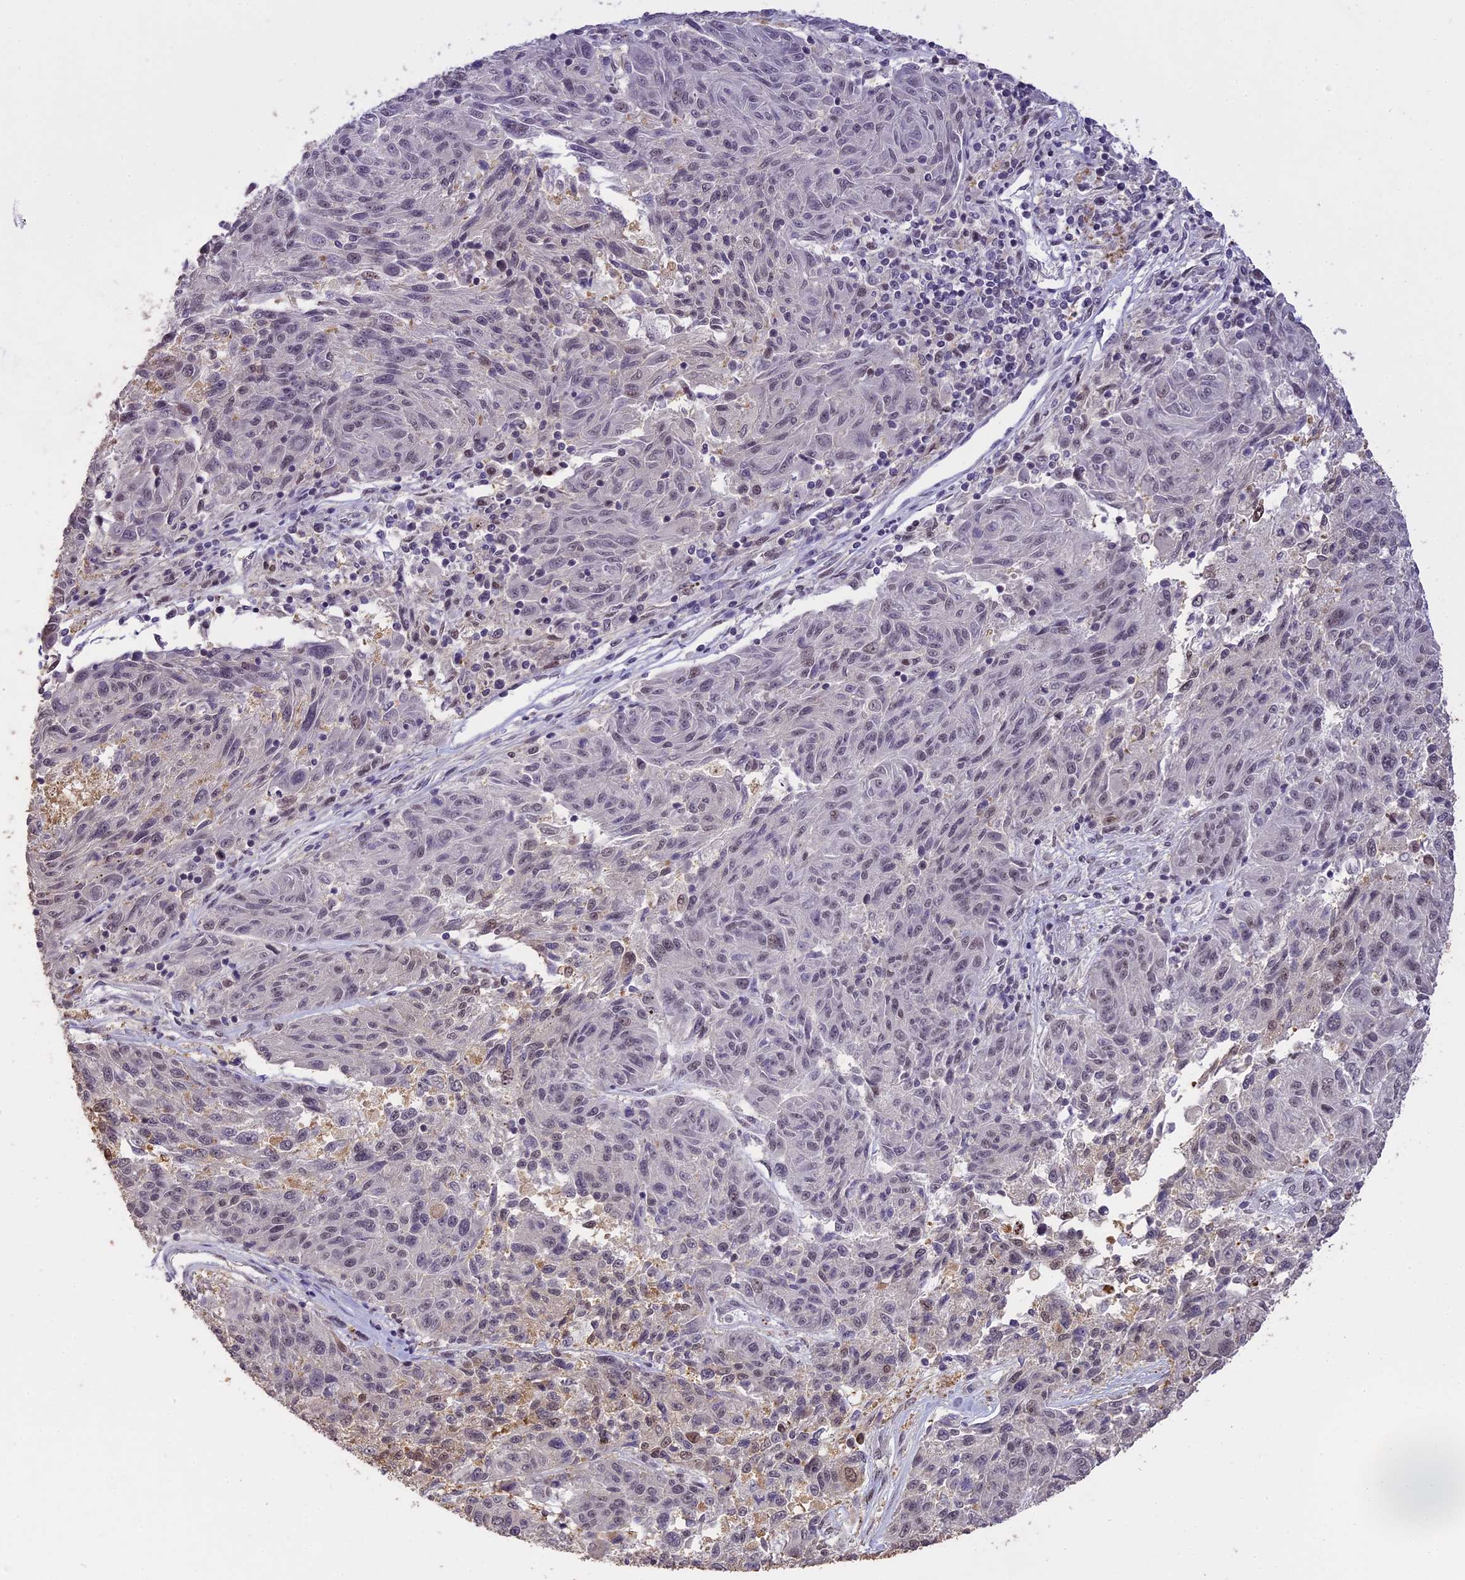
{"staining": {"intensity": "weak", "quantity": "<25%", "location": "nuclear"}, "tissue": "melanoma", "cell_type": "Tumor cells", "image_type": "cancer", "snomed": [{"axis": "morphology", "description": "Malignant melanoma, NOS"}, {"axis": "topography", "description": "Skin"}], "caption": "Tumor cells are negative for protein expression in human melanoma. (Stains: DAB (3,3'-diaminobenzidine) immunohistochemistry (IHC) with hematoxylin counter stain, Microscopy: brightfield microscopy at high magnification).", "gene": "TIGD7", "patient": {"sex": "male", "age": 53}}